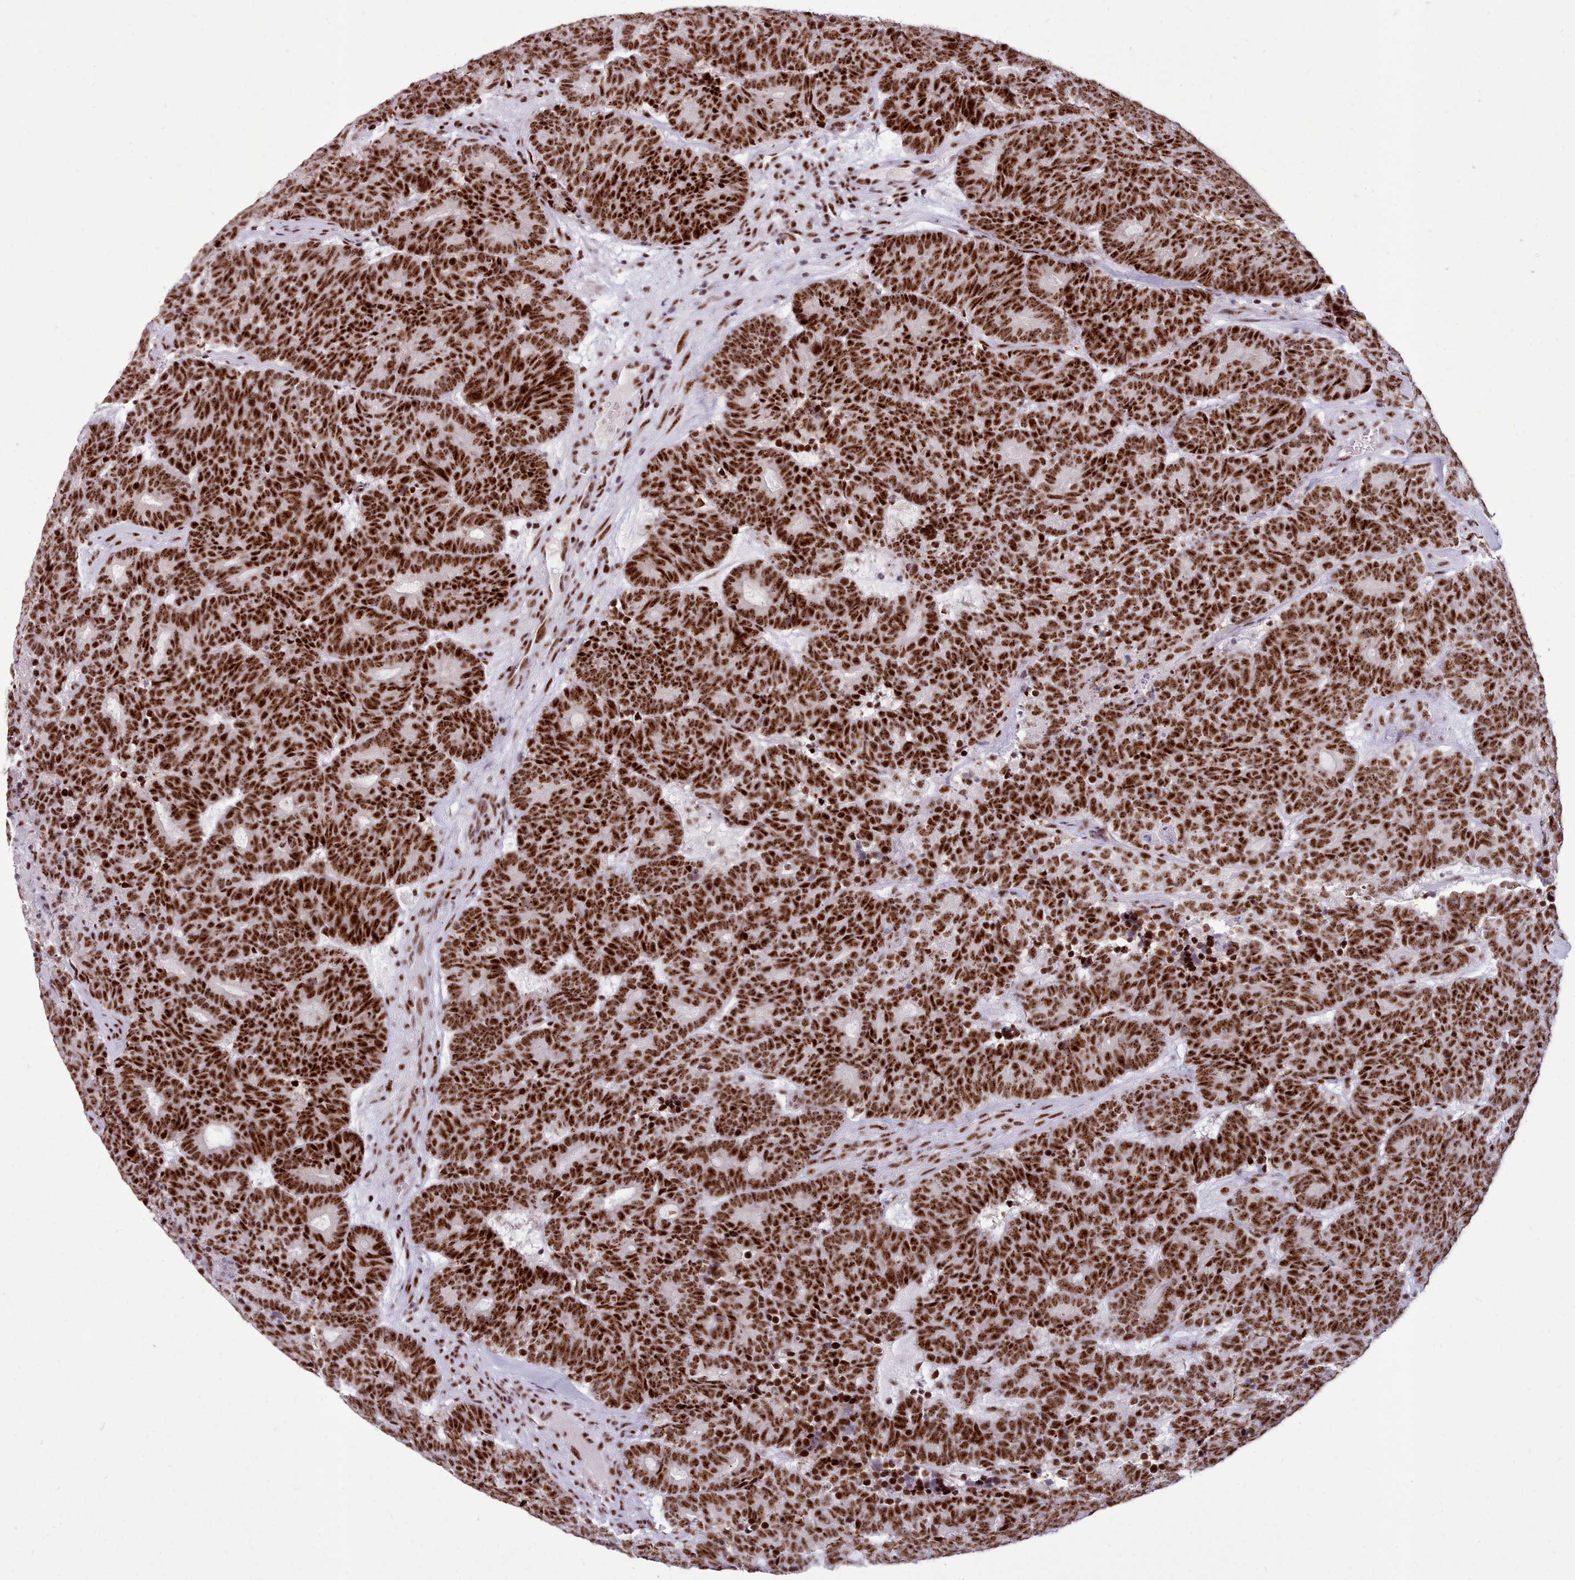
{"staining": {"intensity": "strong", "quantity": ">75%", "location": "nuclear"}, "tissue": "head and neck cancer", "cell_type": "Tumor cells", "image_type": "cancer", "snomed": [{"axis": "morphology", "description": "Adenocarcinoma, NOS"}, {"axis": "topography", "description": "Head-Neck"}], "caption": "Immunohistochemical staining of adenocarcinoma (head and neck) demonstrates high levels of strong nuclear protein positivity in approximately >75% of tumor cells. Using DAB (3,3'-diaminobenzidine) (brown) and hematoxylin (blue) stains, captured at high magnification using brightfield microscopy.", "gene": "TMEM35B", "patient": {"sex": "female", "age": 81}}